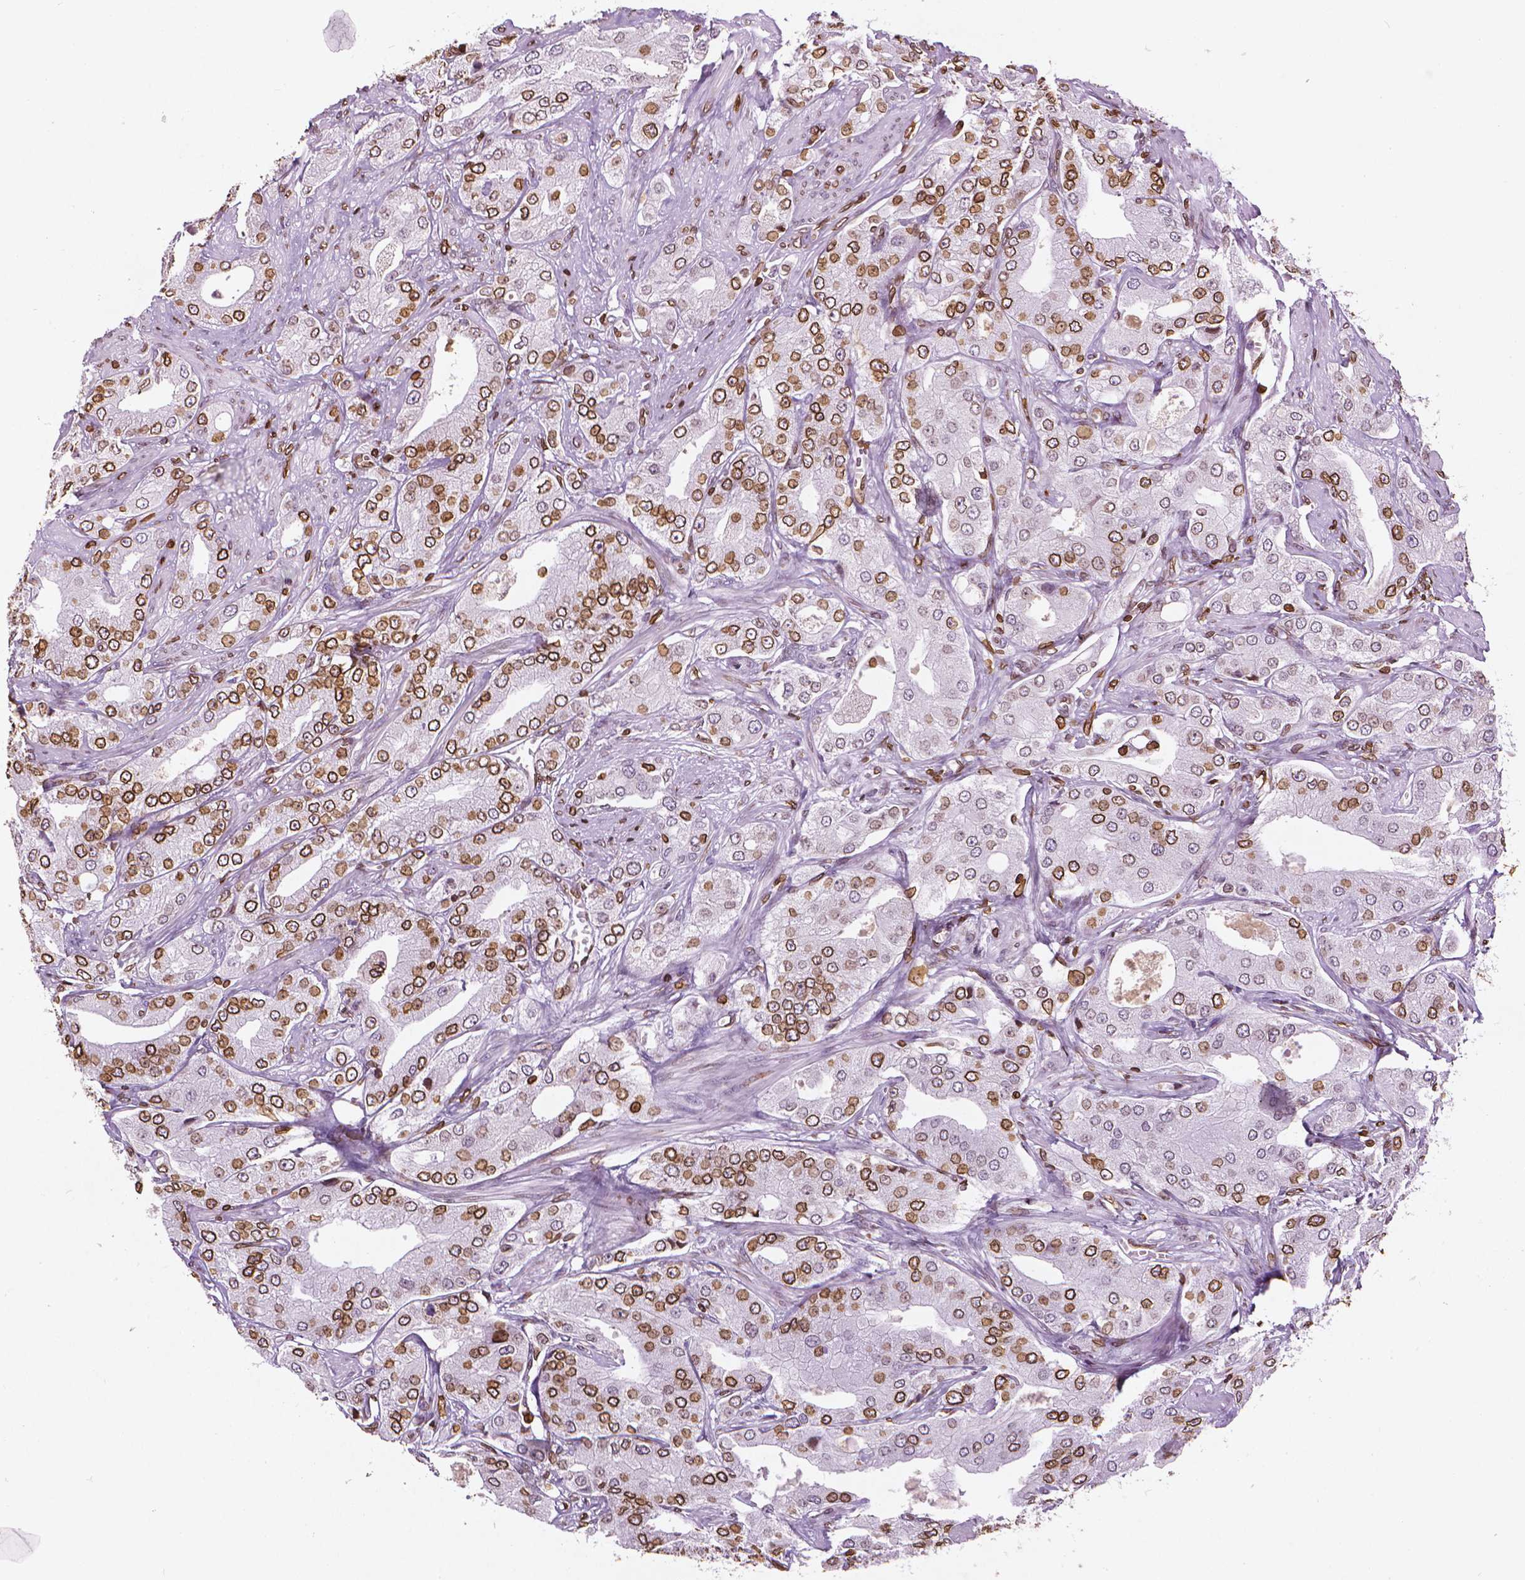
{"staining": {"intensity": "strong", "quantity": "25%-75%", "location": "cytoplasmic/membranous,nuclear"}, "tissue": "prostate cancer", "cell_type": "Tumor cells", "image_type": "cancer", "snomed": [{"axis": "morphology", "description": "Adenocarcinoma, Low grade"}, {"axis": "topography", "description": "Prostate"}], "caption": "High-power microscopy captured an immunohistochemistry image of adenocarcinoma (low-grade) (prostate), revealing strong cytoplasmic/membranous and nuclear expression in approximately 25%-75% of tumor cells.", "gene": "LMNB1", "patient": {"sex": "male", "age": 60}}